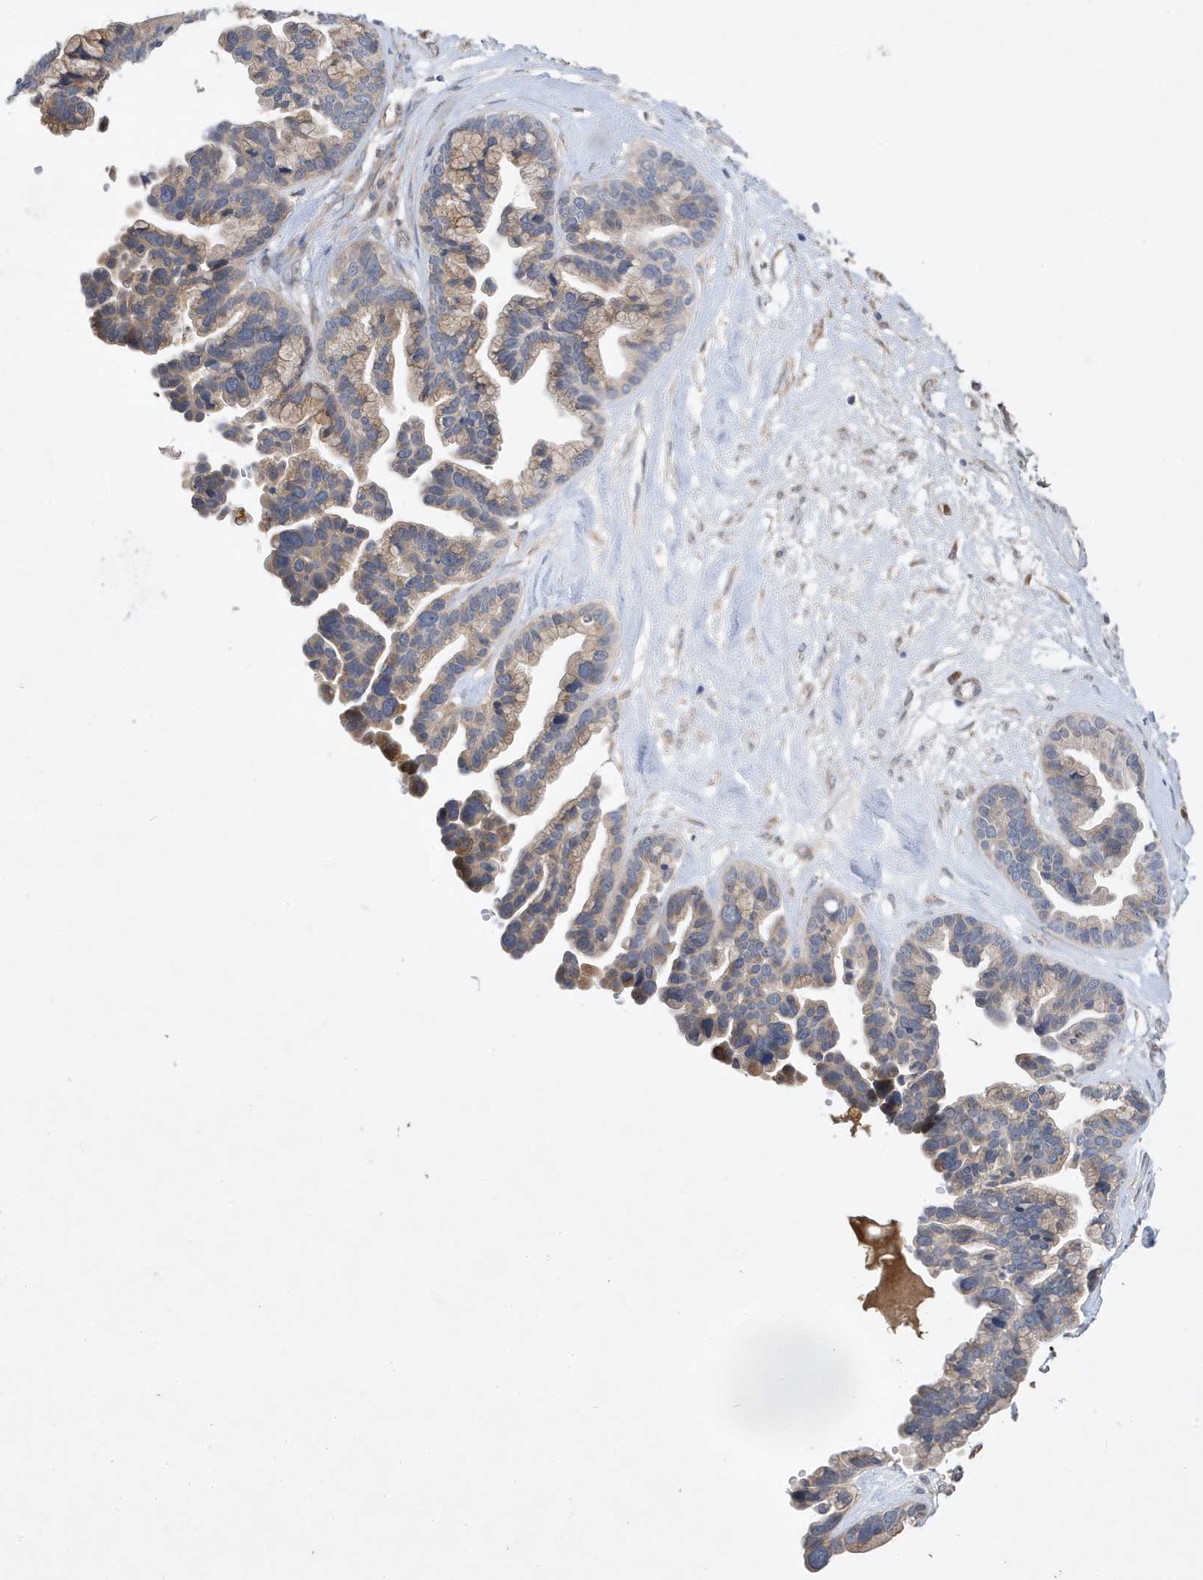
{"staining": {"intensity": "weak", "quantity": "<25%", "location": "cytoplasmic/membranous"}, "tissue": "ovarian cancer", "cell_type": "Tumor cells", "image_type": "cancer", "snomed": [{"axis": "morphology", "description": "Cystadenocarcinoma, serous, NOS"}, {"axis": "topography", "description": "Ovary"}], "caption": "Immunohistochemistry (IHC) photomicrograph of neoplastic tissue: human ovarian cancer stained with DAB (3,3'-diaminobenzidine) shows no significant protein positivity in tumor cells. (DAB (3,3'-diaminobenzidine) immunohistochemistry, high magnification).", "gene": "LAPTM4A", "patient": {"sex": "female", "age": 56}}